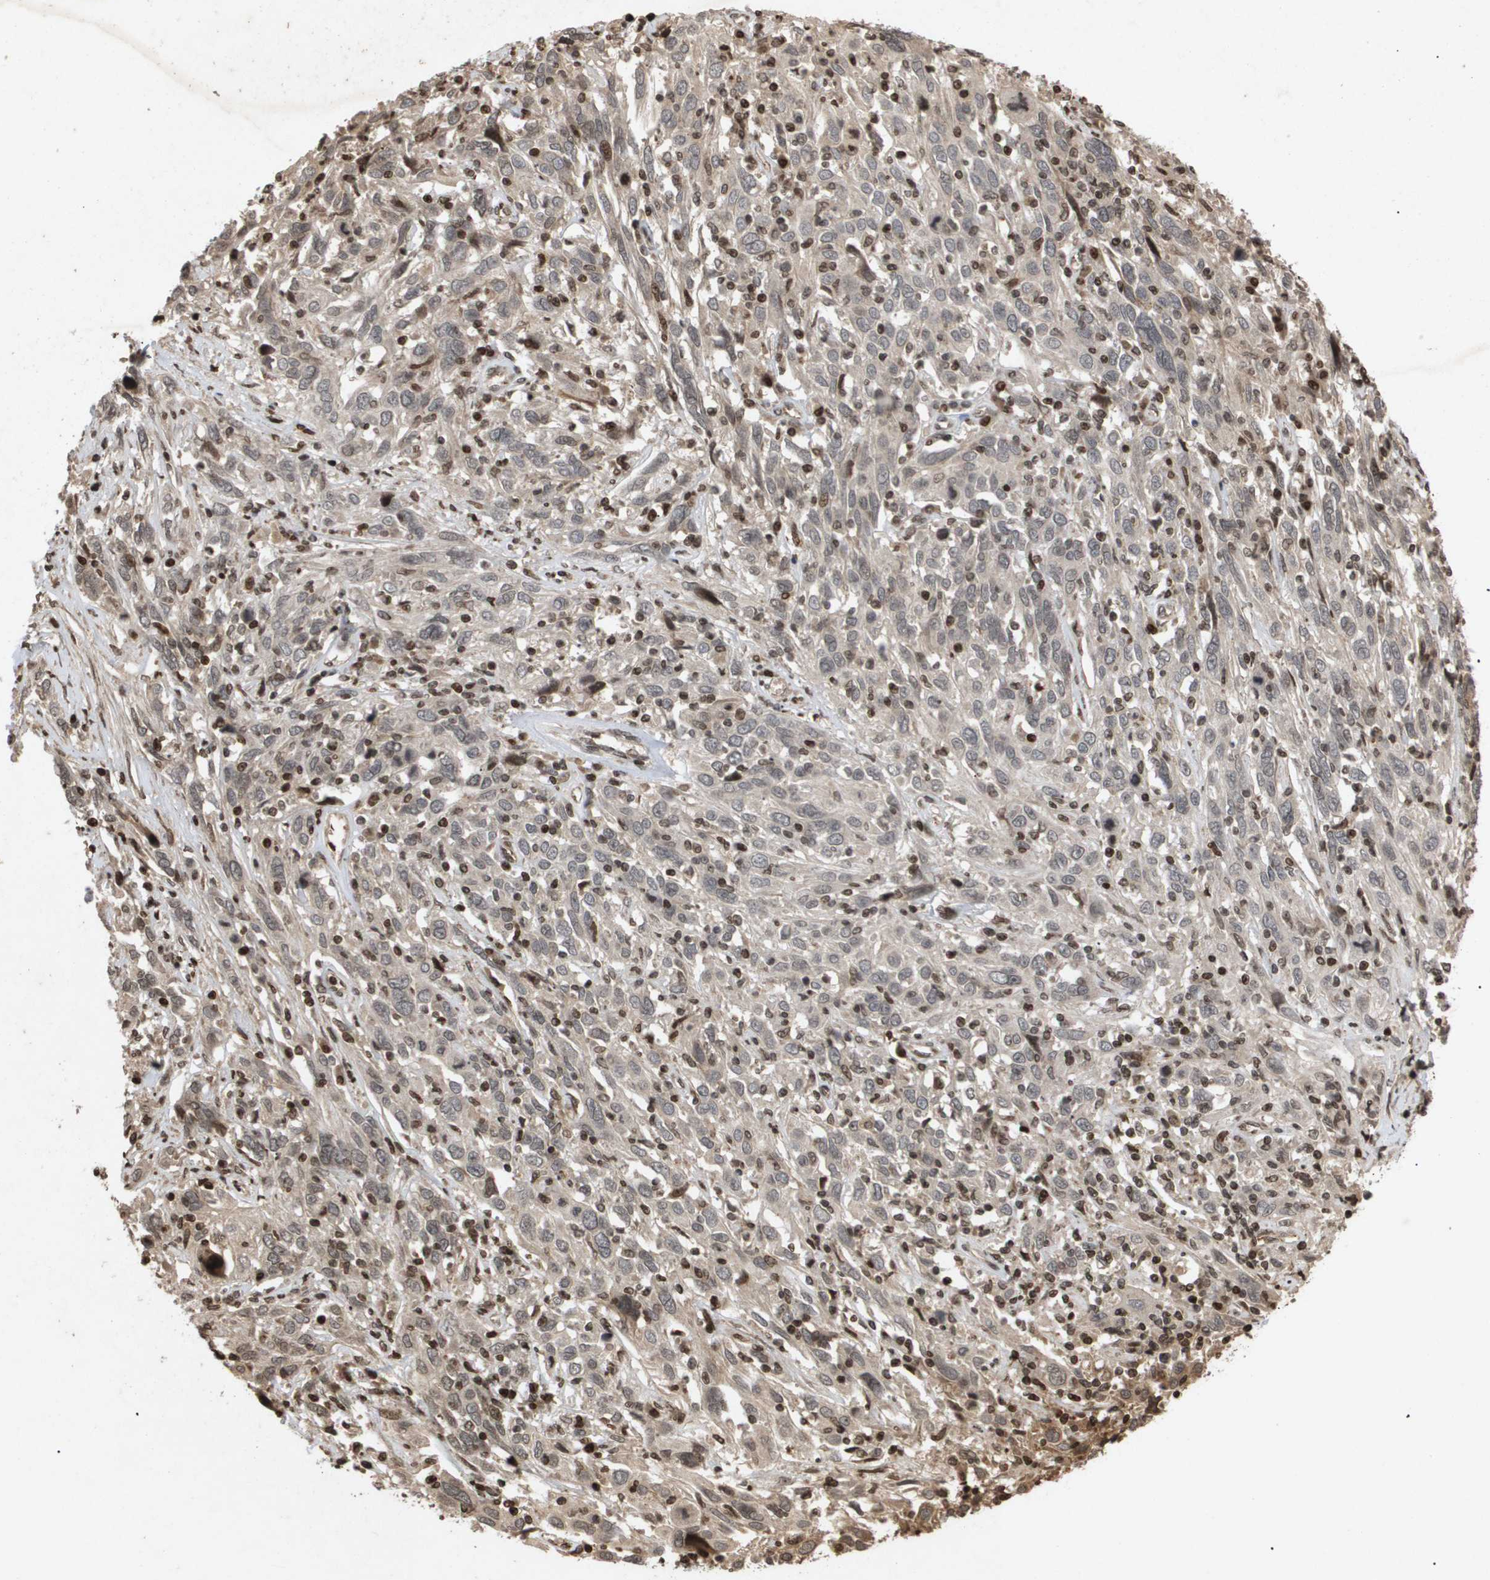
{"staining": {"intensity": "weak", "quantity": "<25%", "location": "cytoplasmic/membranous"}, "tissue": "cervical cancer", "cell_type": "Tumor cells", "image_type": "cancer", "snomed": [{"axis": "morphology", "description": "Squamous cell carcinoma, NOS"}, {"axis": "topography", "description": "Cervix"}], "caption": "A high-resolution micrograph shows immunohistochemistry staining of cervical cancer (squamous cell carcinoma), which exhibits no significant positivity in tumor cells.", "gene": "HSPA6", "patient": {"sex": "female", "age": 46}}